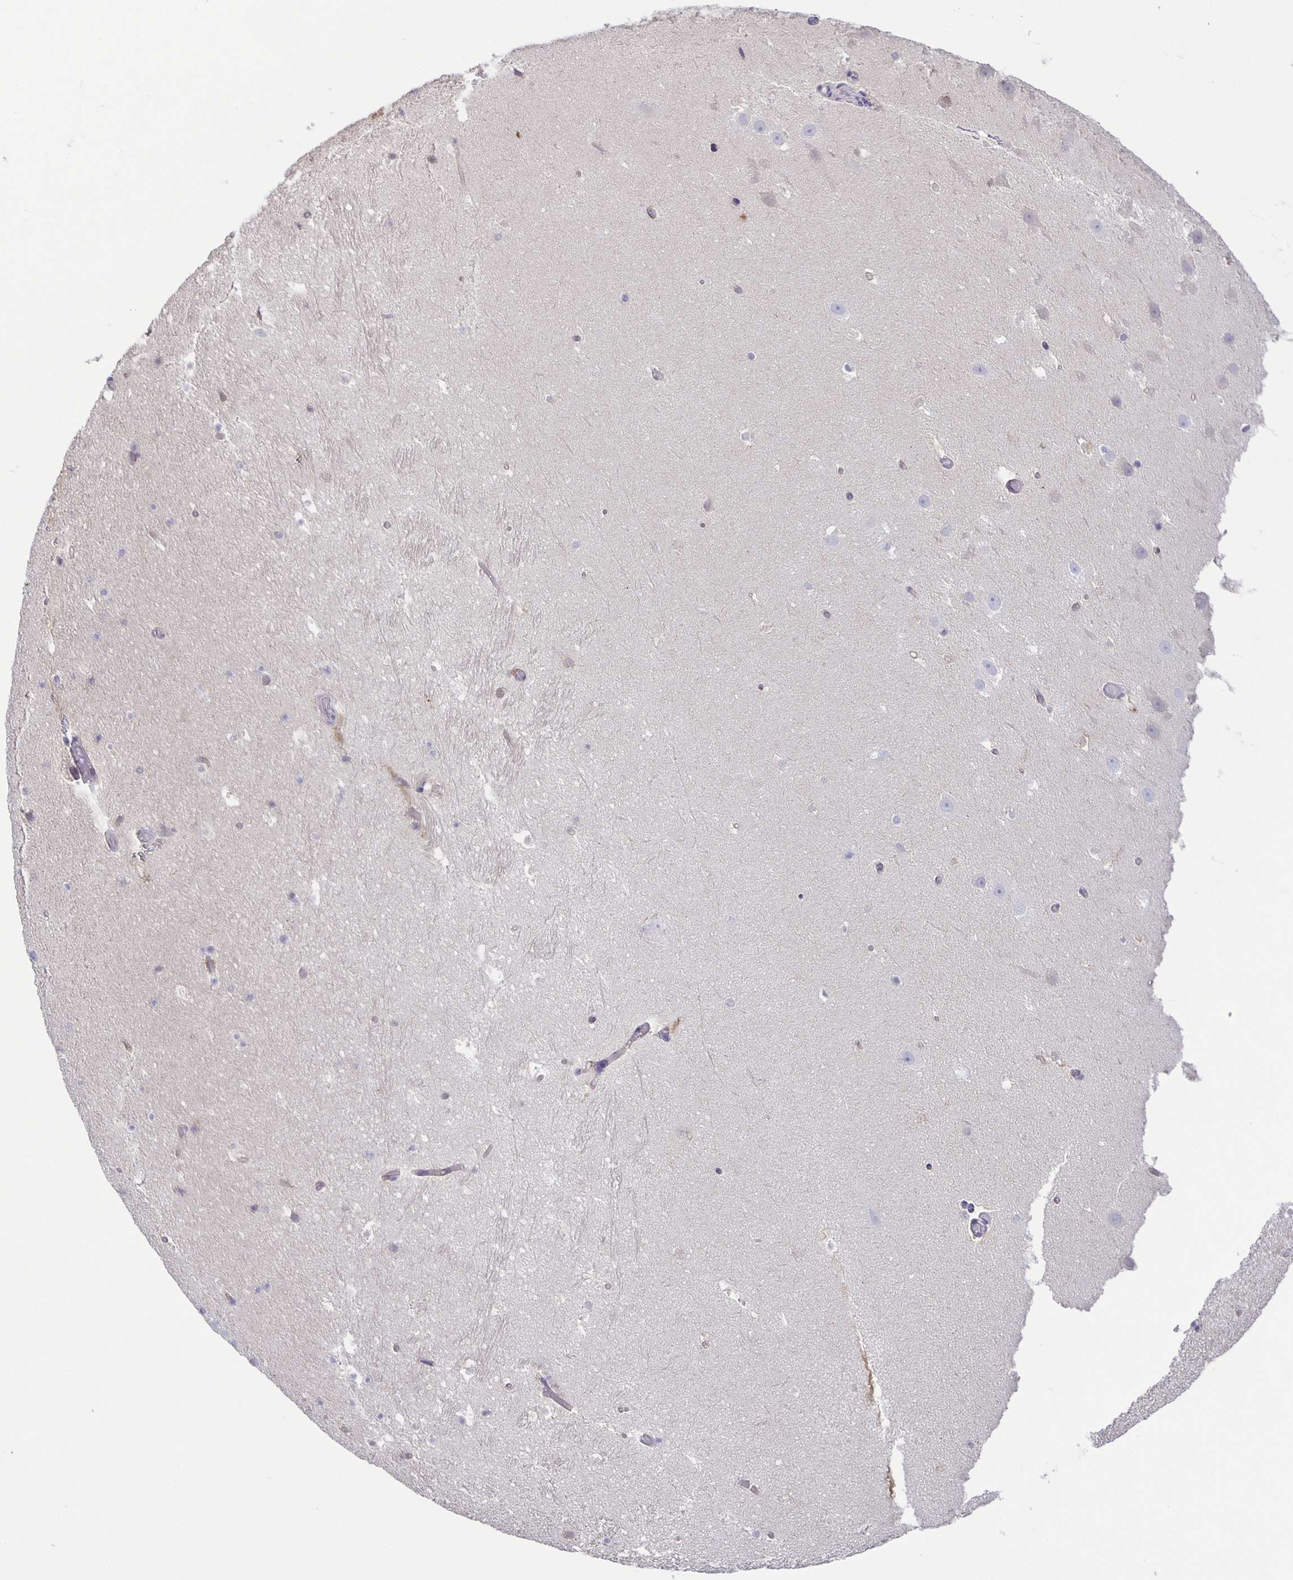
{"staining": {"intensity": "negative", "quantity": "none", "location": "none"}, "tissue": "hippocampus", "cell_type": "Glial cells", "image_type": "normal", "snomed": [{"axis": "morphology", "description": "Normal tissue, NOS"}, {"axis": "topography", "description": "Hippocampus"}], "caption": "Immunohistochemistry of unremarkable human hippocampus demonstrates no expression in glial cells. (Brightfield microscopy of DAB (3,3'-diaminobenzidine) immunohistochemistry at high magnification).", "gene": "PTPN3", "patient": {"sex": "male", "age": 26}}